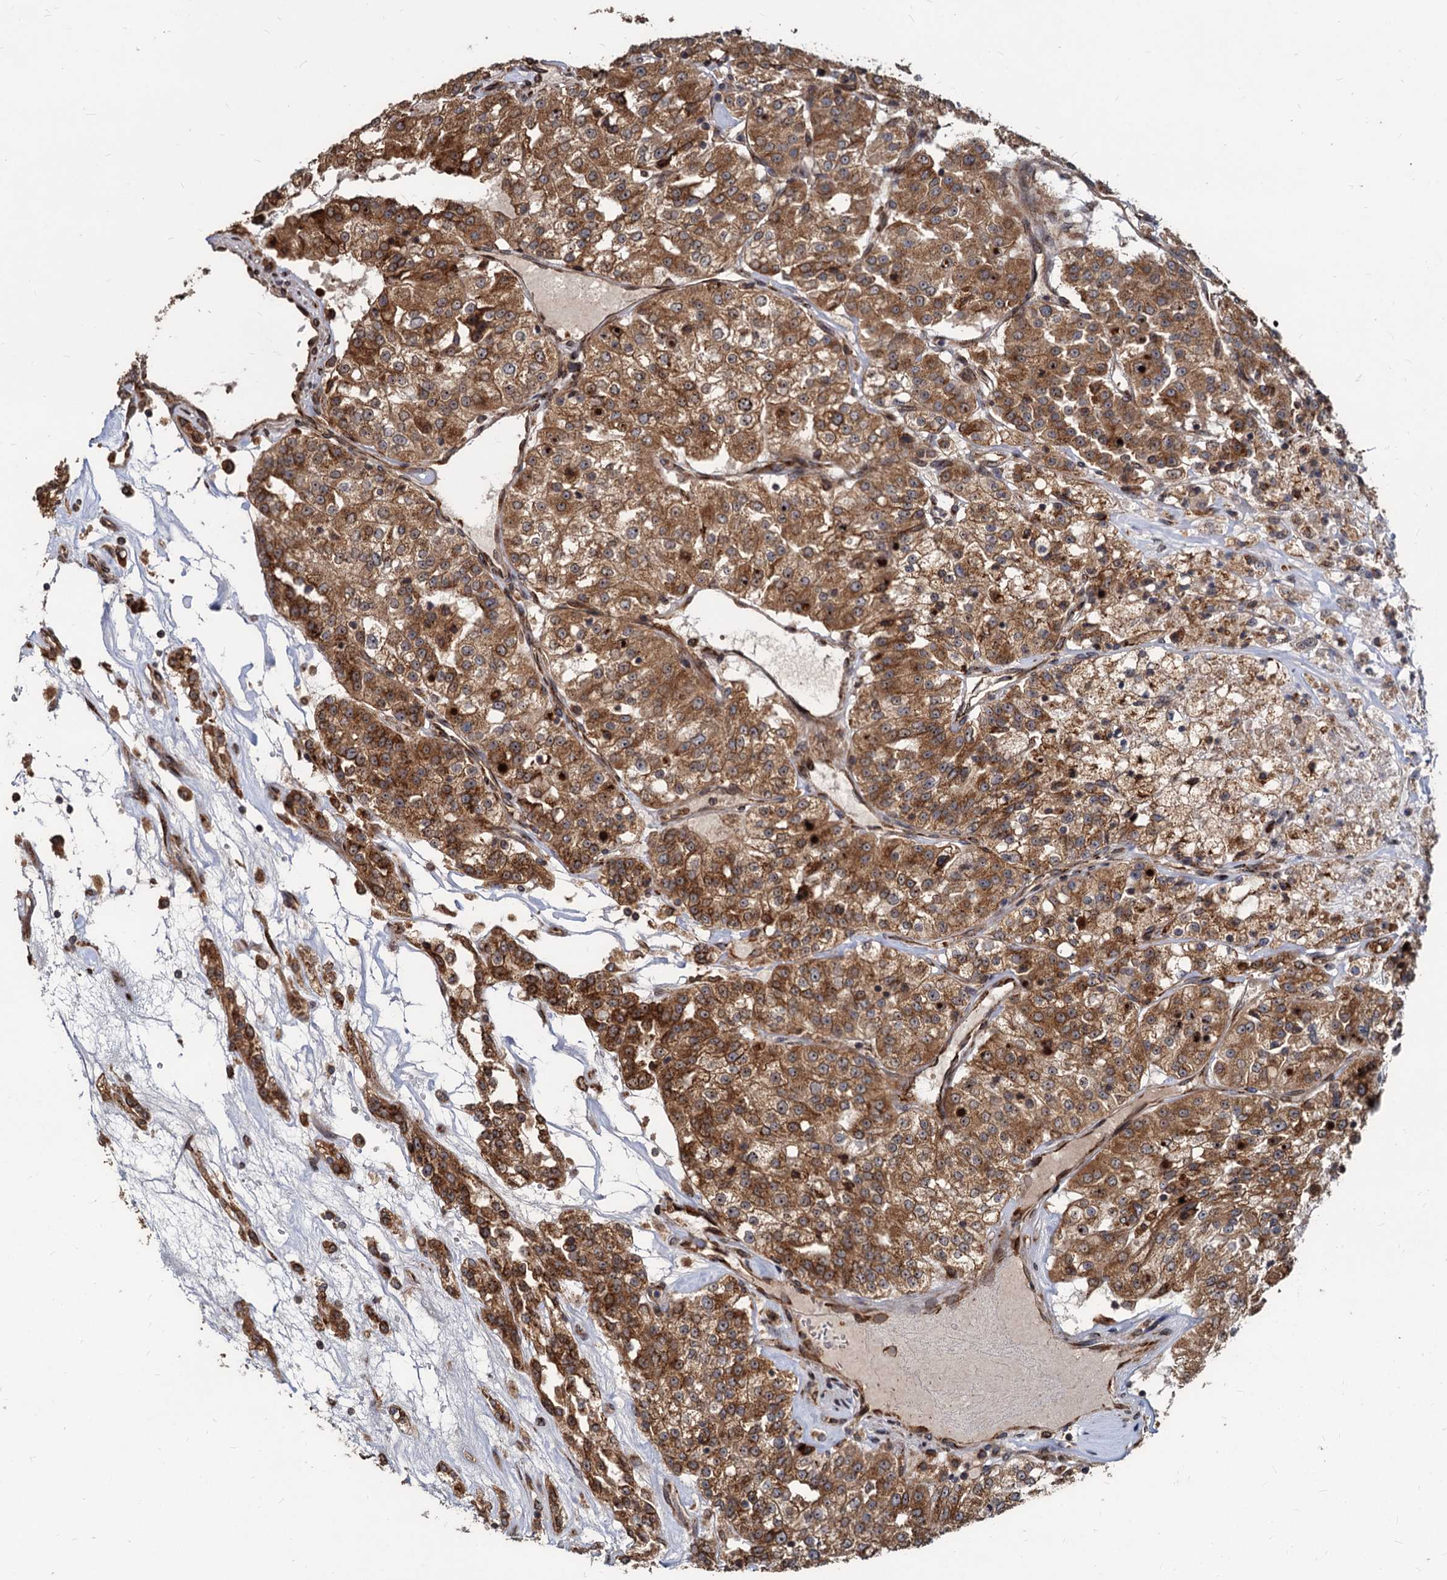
{"staining": {"intensity": "strong", "quantity": ">75%", "location": "cytoplasmic/membranous"}, "tissue": "renal cancer", "cell_type": "Tumor cells", "image_type": "cancer", "snomed": [{"axis": "morphology", "description": "Adenocarcinoma, NOS"}, {"axis": "topography", "description": "Kidney"}], "caption": "Renal cancer (adenocarcinoma) was stained to show a protein in brown. There is high levels of strong cytoplasmic/membranous staining in about >75% of tumor cells. Nuclei are stained in blue.", "gene": "SAAL1", "patient": {"sex": "female", "age": 63}}